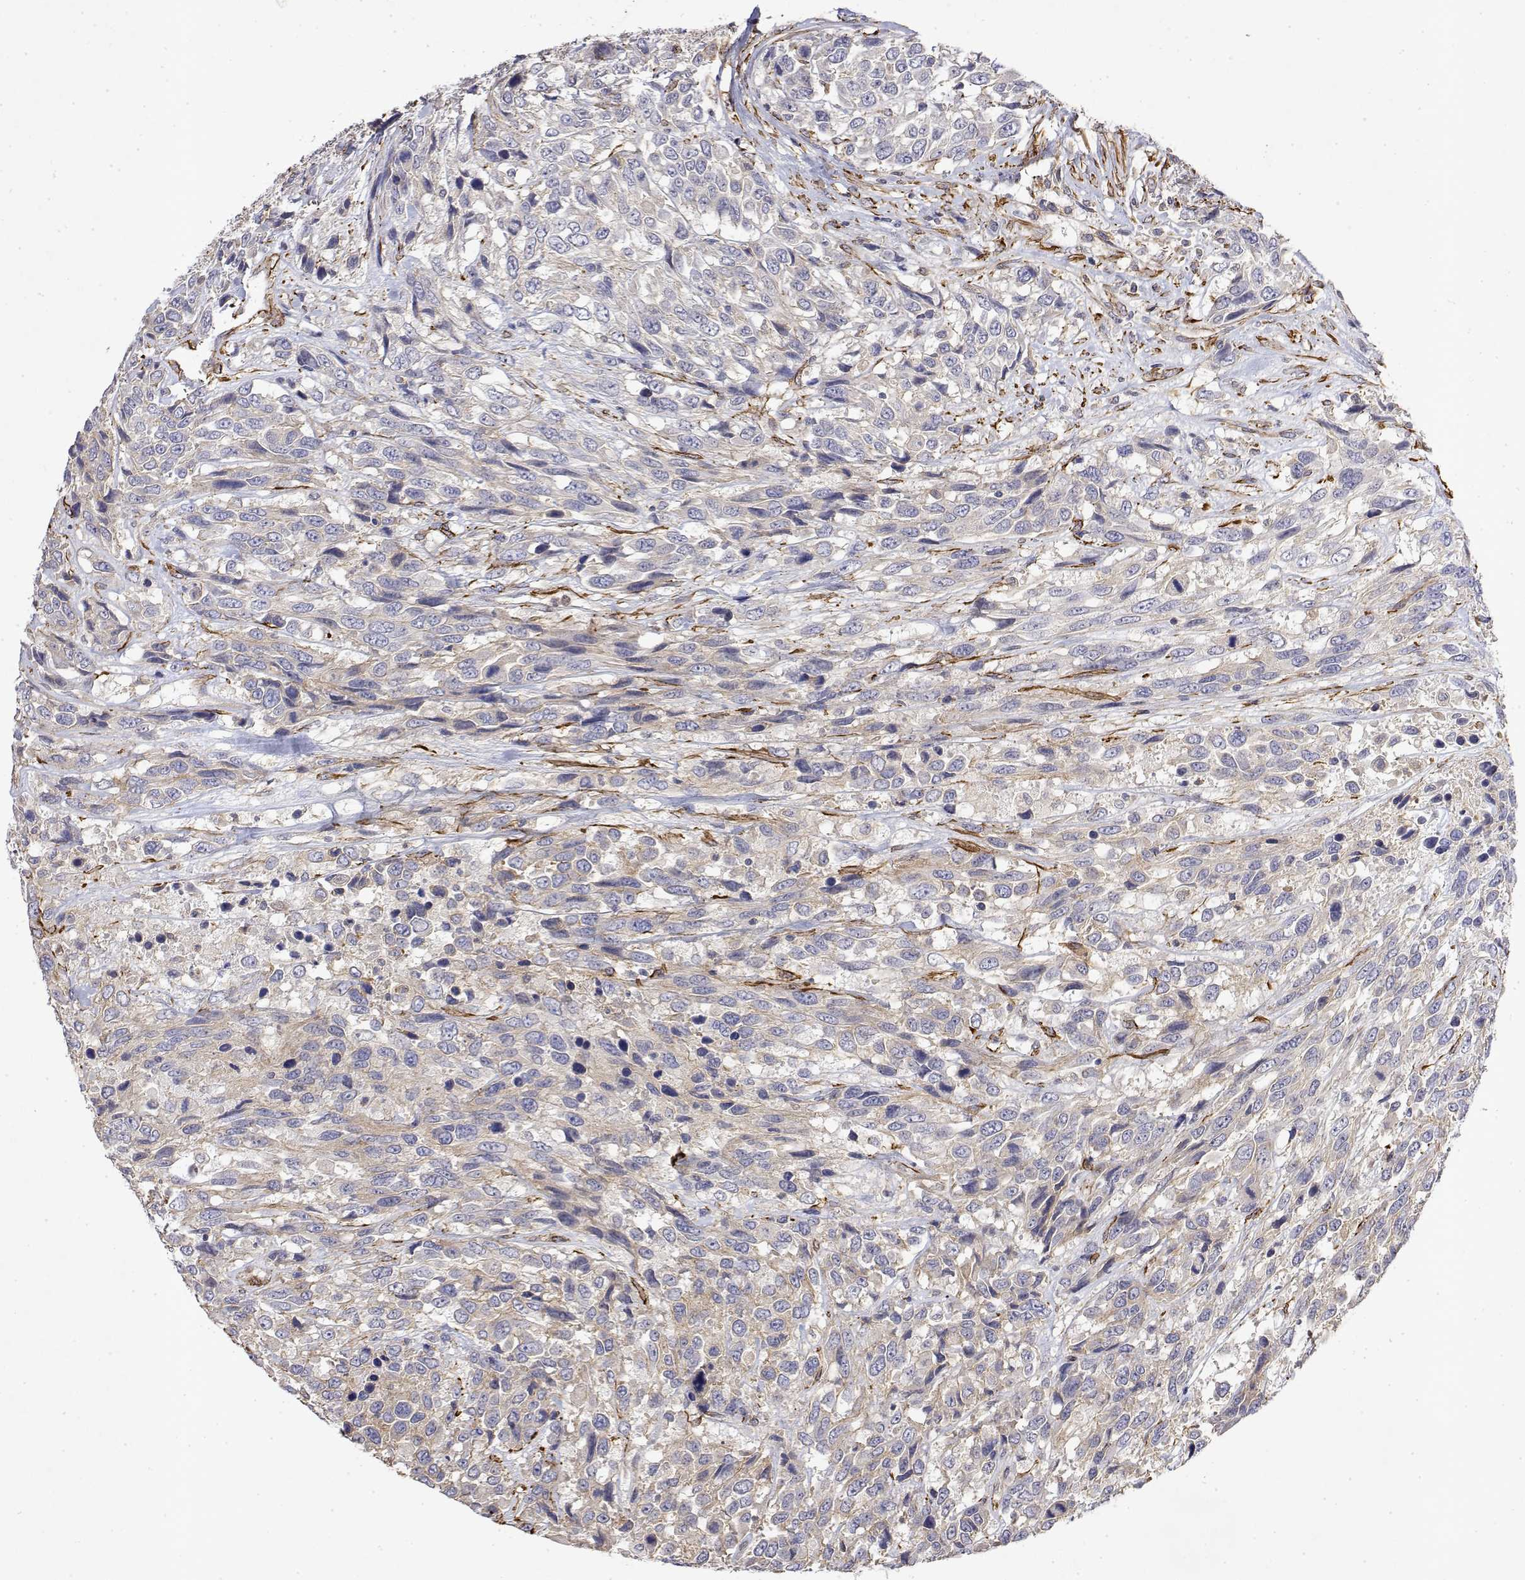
{"staining": {"intensity": "negative", "quantity": "none", "location": "none"}, "tissue": "urothelial cancer", "cell_type": "Tumor cells", "image_type": "cancer", "snomed": [{"axis": "morphology", "description": "Urothelial carcinoma, High grade"}, {"axis": "topography", "description": "Urinary bladder"}], "caption": "An immunohistochemistry photomicrograph of urothelial cancer is shown. There is no staining in tumor cells of urothelial cancer.", "gene": "SOWAHD", "patient": {"sex": "female", "age": 70}}